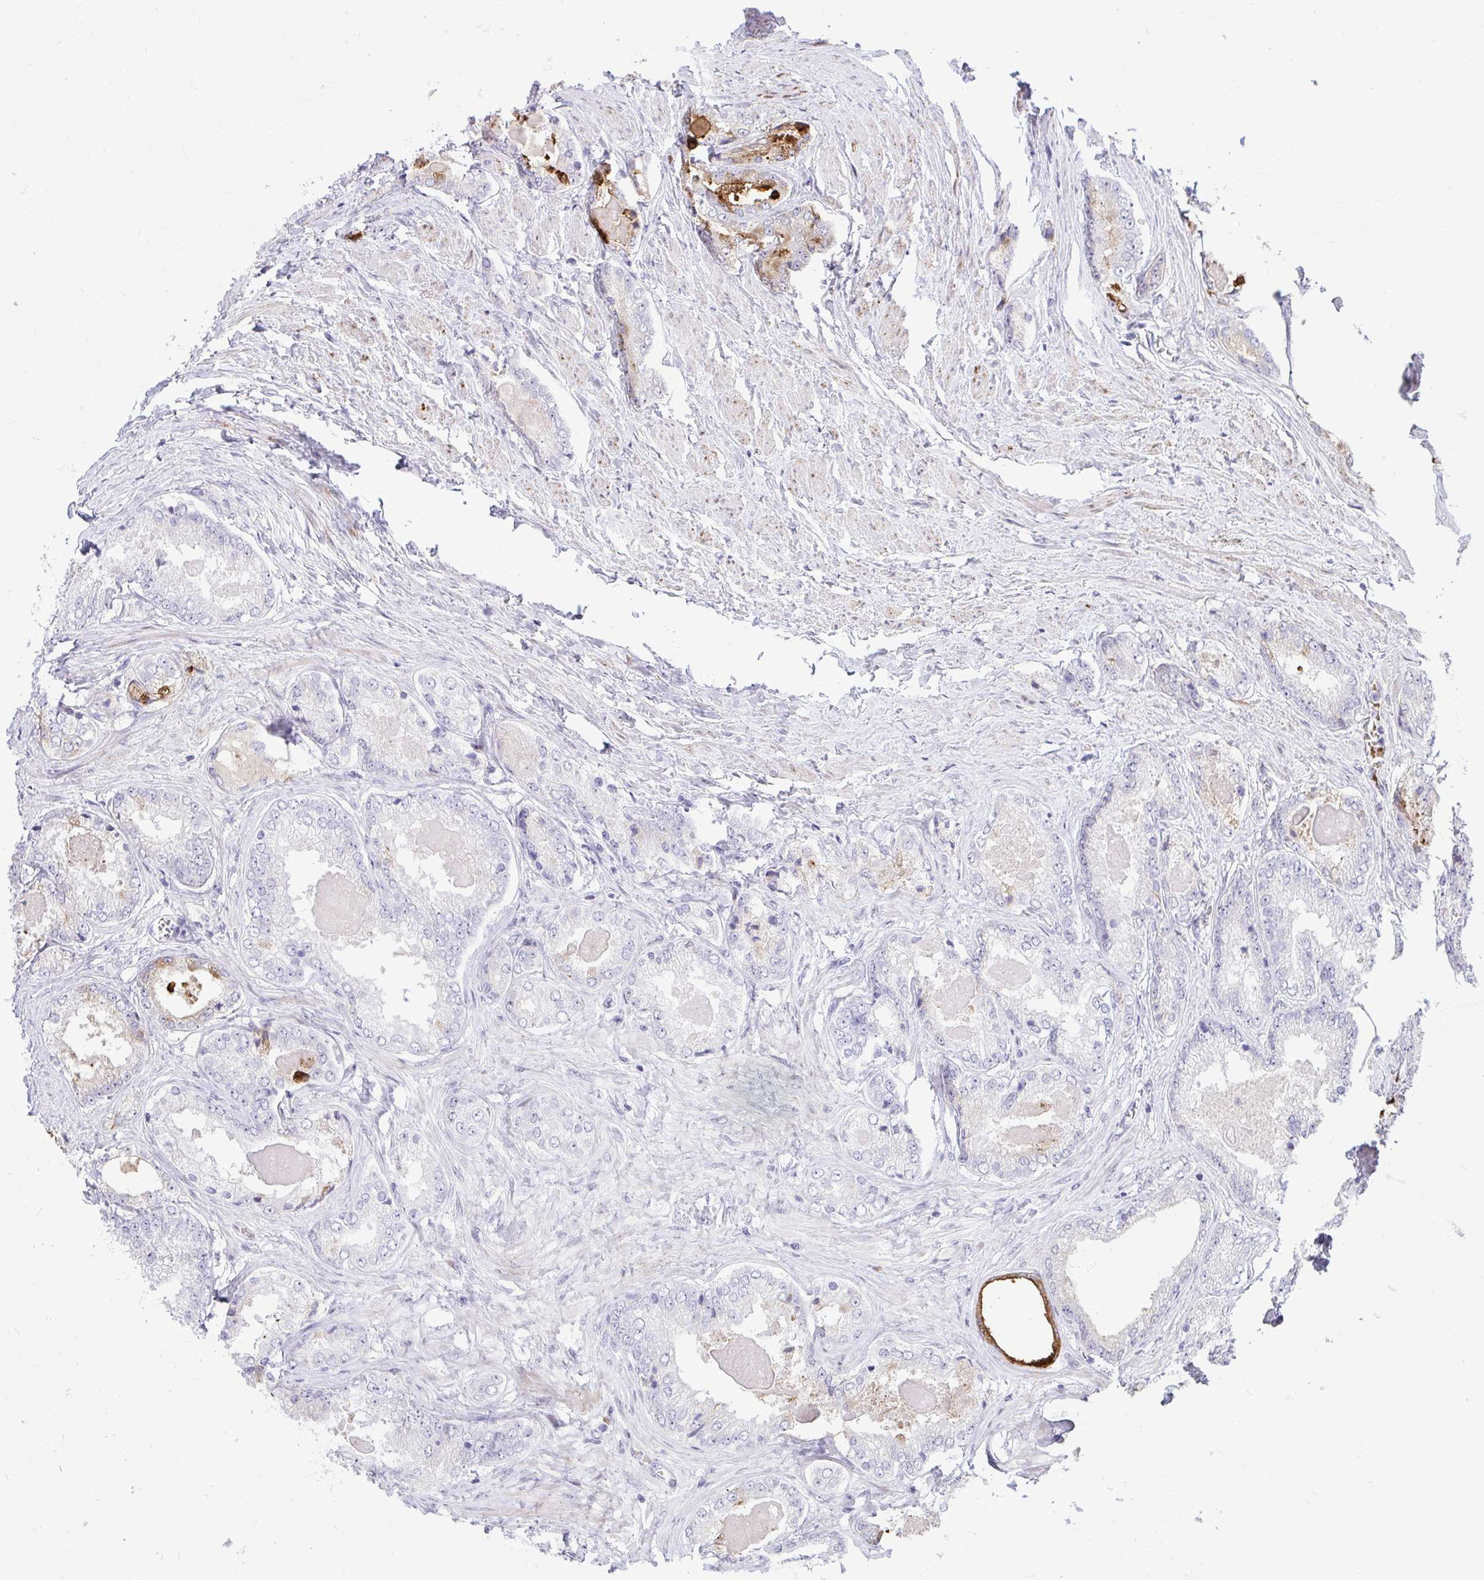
{"staining": {"intensity": "negative", "quantity": "none", "location": "none"}, "tissue": "prostate cancer", "cell_type": "Tumor cells", "image_type": "cancer", "snomed": [{"axis": "morphology", "description": "Adenocarcinoma, NOS"}, {"axis": "morphology", "description": "Adenocarcinoma, Low grade"}, {"axis": "topography", "description": "Prostate"}], "caption": "This is an immunohistochemistry histopathology image of adenocarcinoma (low-grade) (prostate). There is no expression in tumor cells.", "gene": "DLX4", "patient": {"sex": "male", "age": 68}}